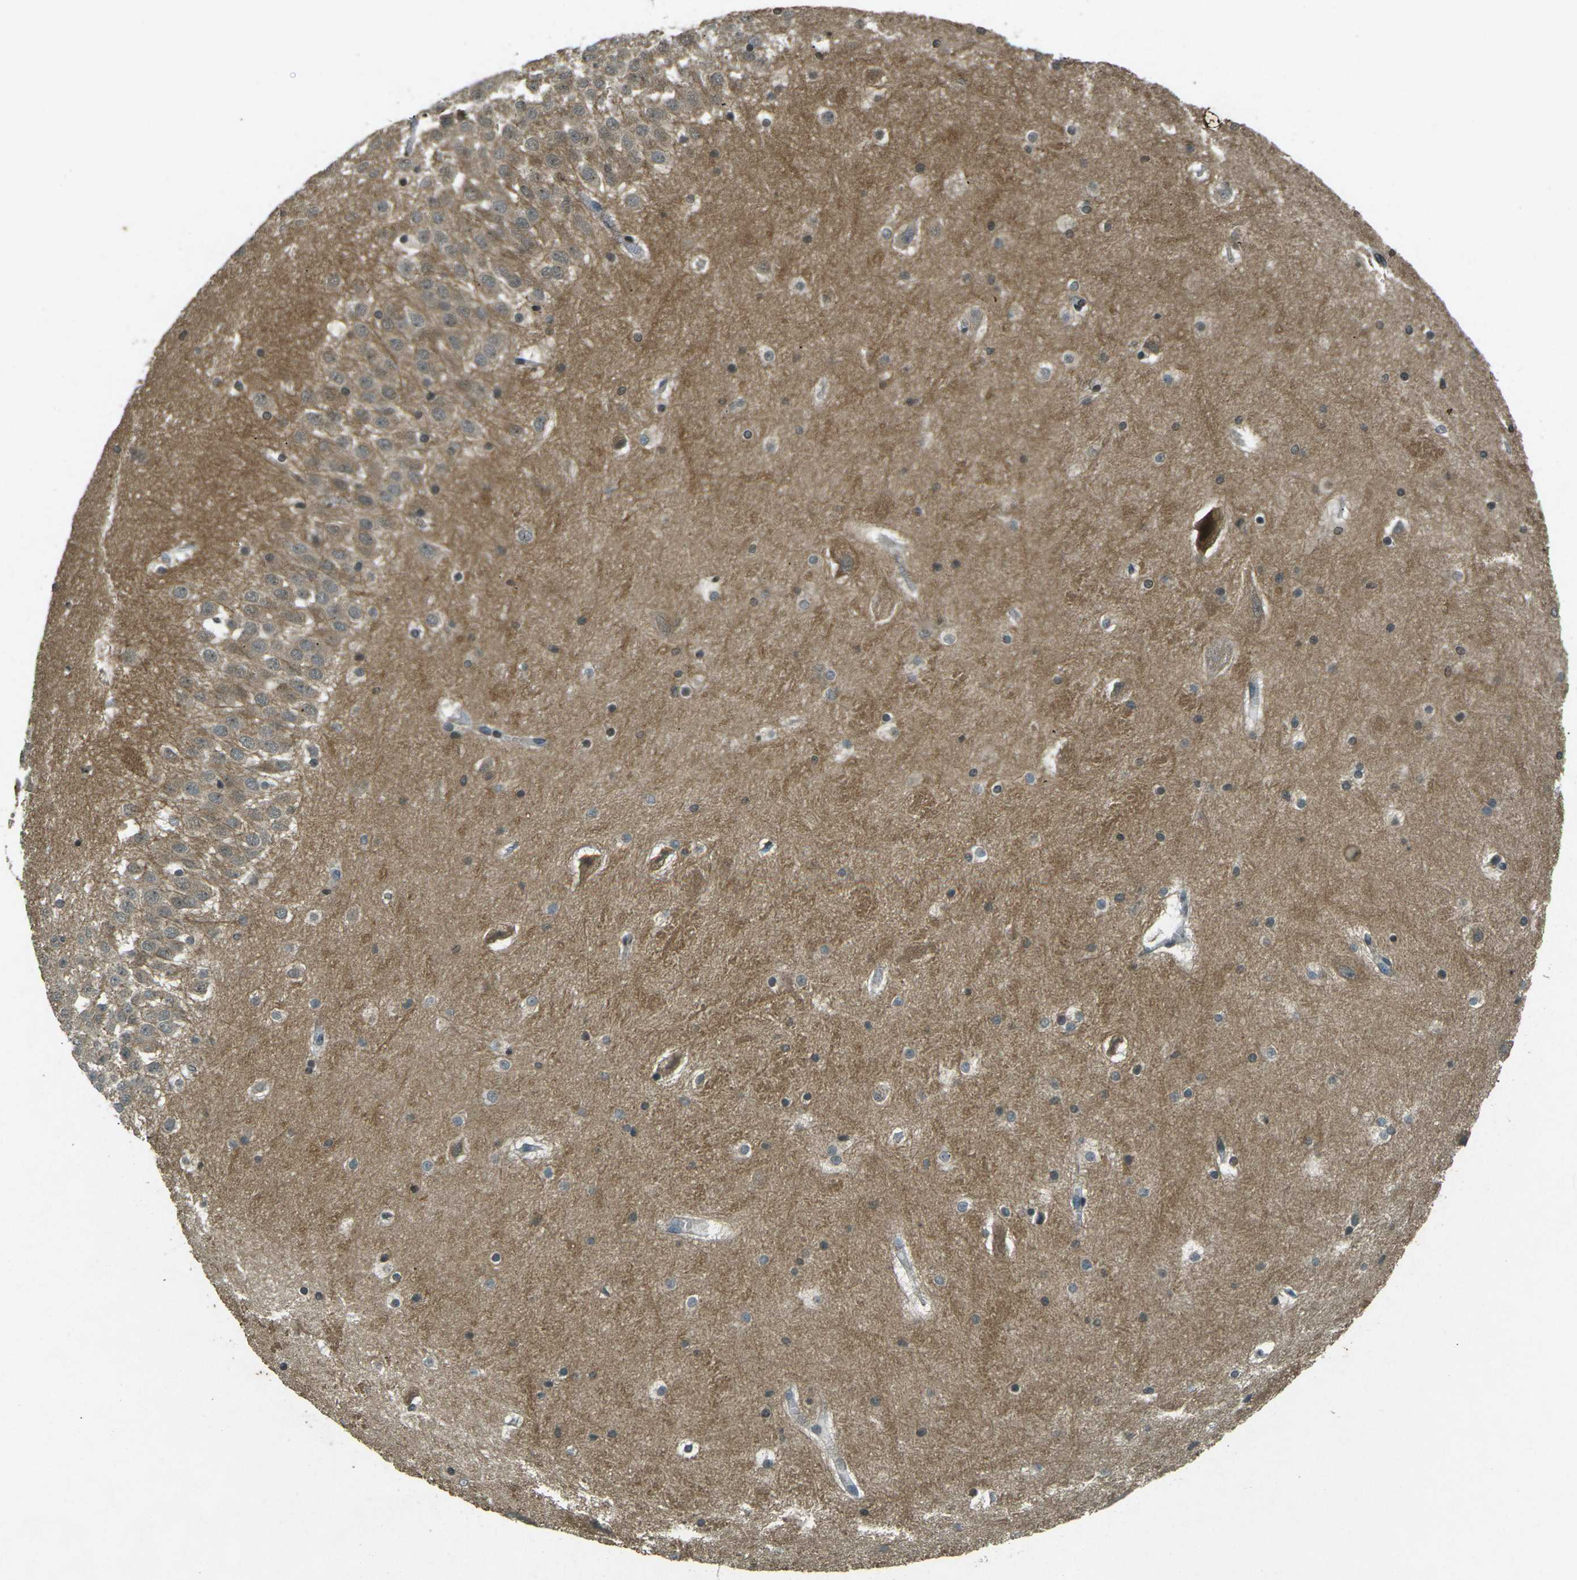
{"staining": {"intensity": "moderate", "quantity": "25%-75%", "location": "cytoplasmic/membranous"}, "tissue": "hippocampus", "cell_type": "Glial cells", "image_type": "normal", "snomed": [{"axis": "morphology", "description": "Normal tissue, NOS"}, {"axis": "topography", "description": "Hippocampus"}], "caption": "Immunohistochemistry (DAB) staining of normal human hippocampus shows moderate cytoplasmic/membranous protein expression in approximately 25%-75% of glial cells. (DAB (3,3'-diaminobenzidine) IHC, brown staining for protein, blue staining for nuclei).", "gene": "PDE2A", "patient": {"sex": "male", "age": 45}}